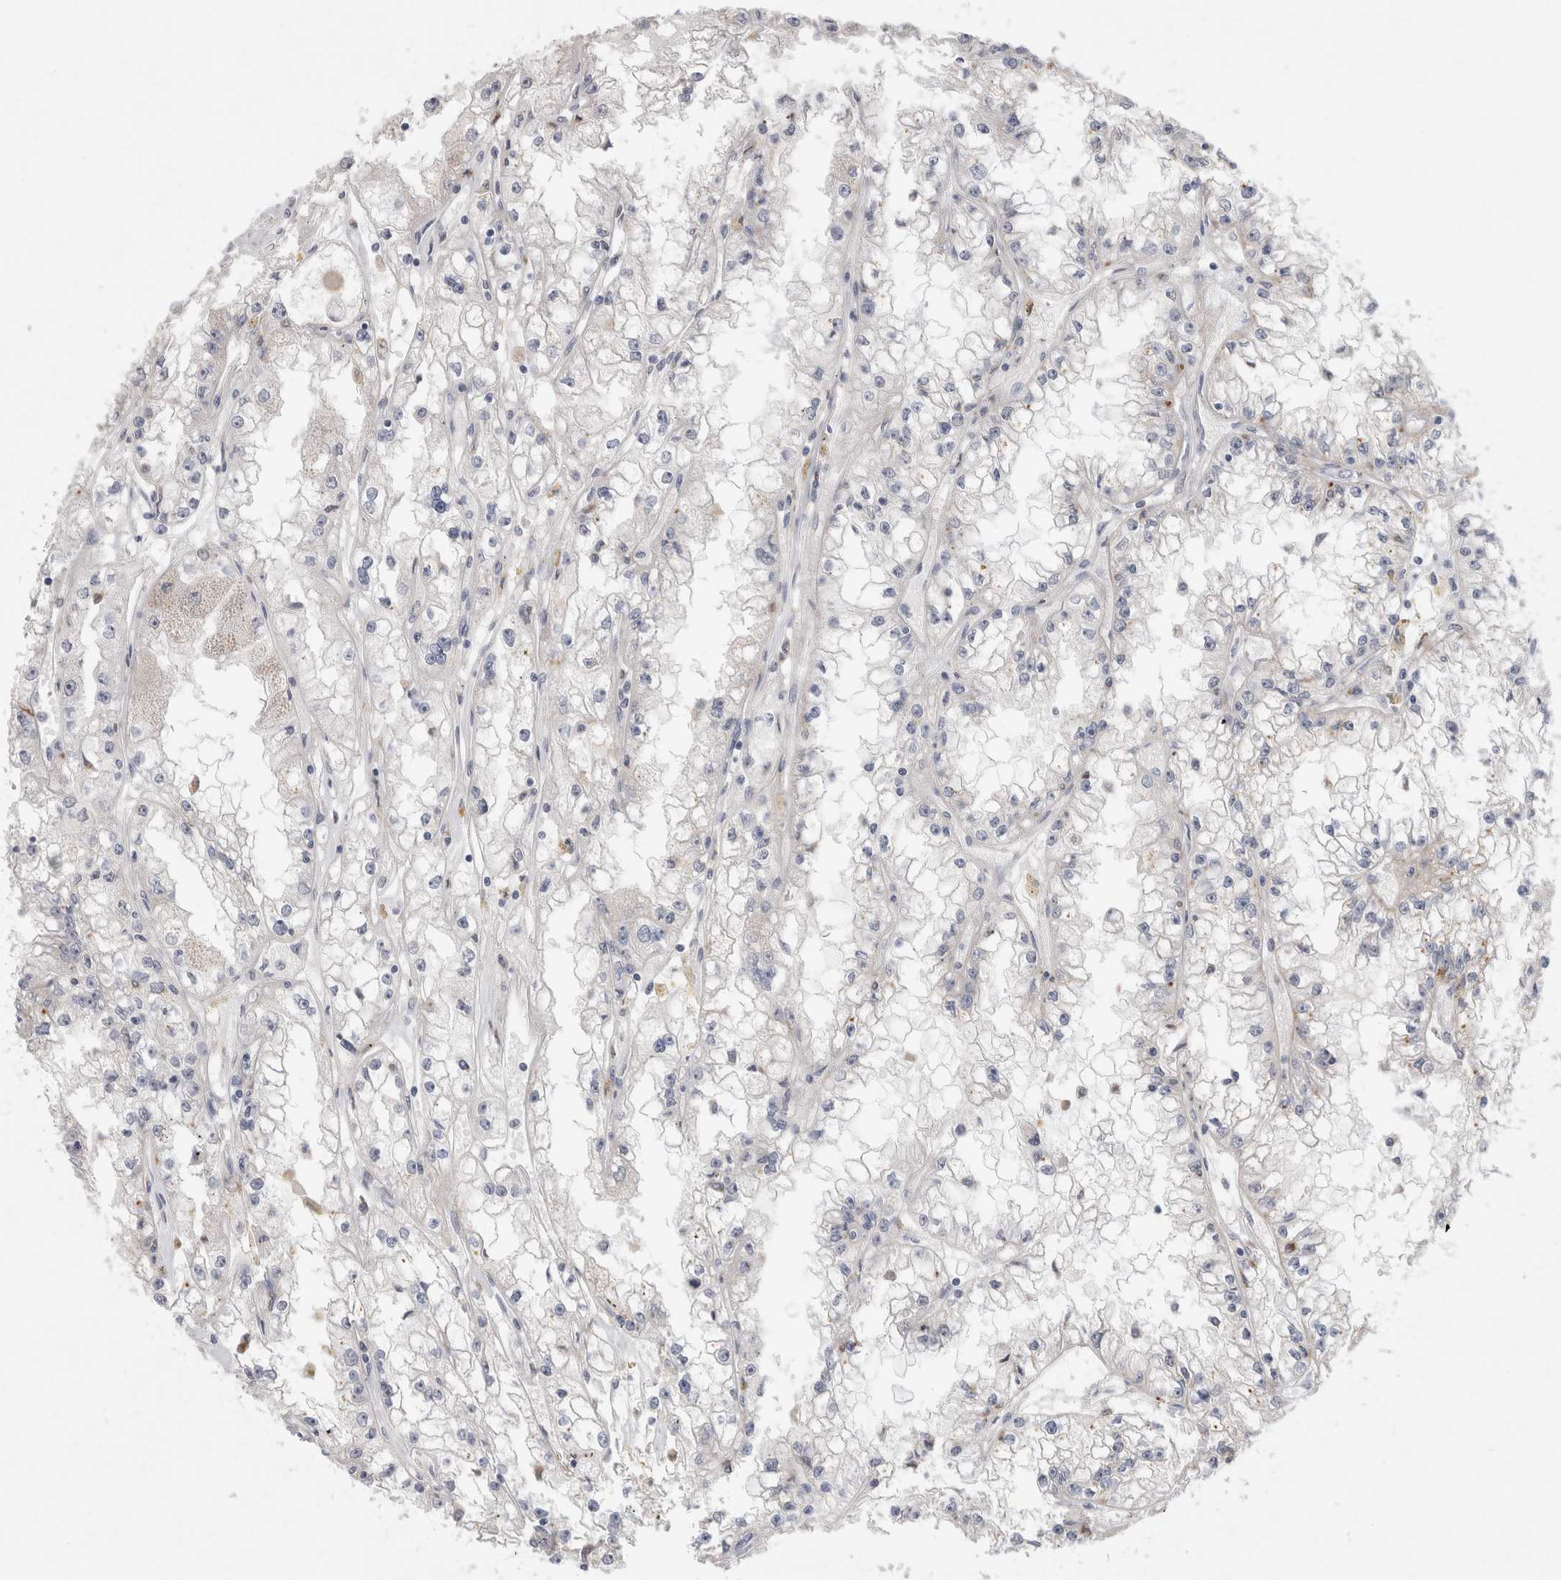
{"staining": {"intensity": "negative", "quantity": "none", "location": "none"}, "tissue": "renal cancer", "cell_type": "Tumor cells", "image_type": "cancer", "snomed": [{"axis": "morphology", "description": "Adenocarcinoma, NOS"}, {"axis": "topography", "description": "Kidney"}], "caption": "There is no significant expression in tumor cells of renal adenocarcinoma.", "gene": "GAA", "patient": {"sex": "male", "age": 56}}